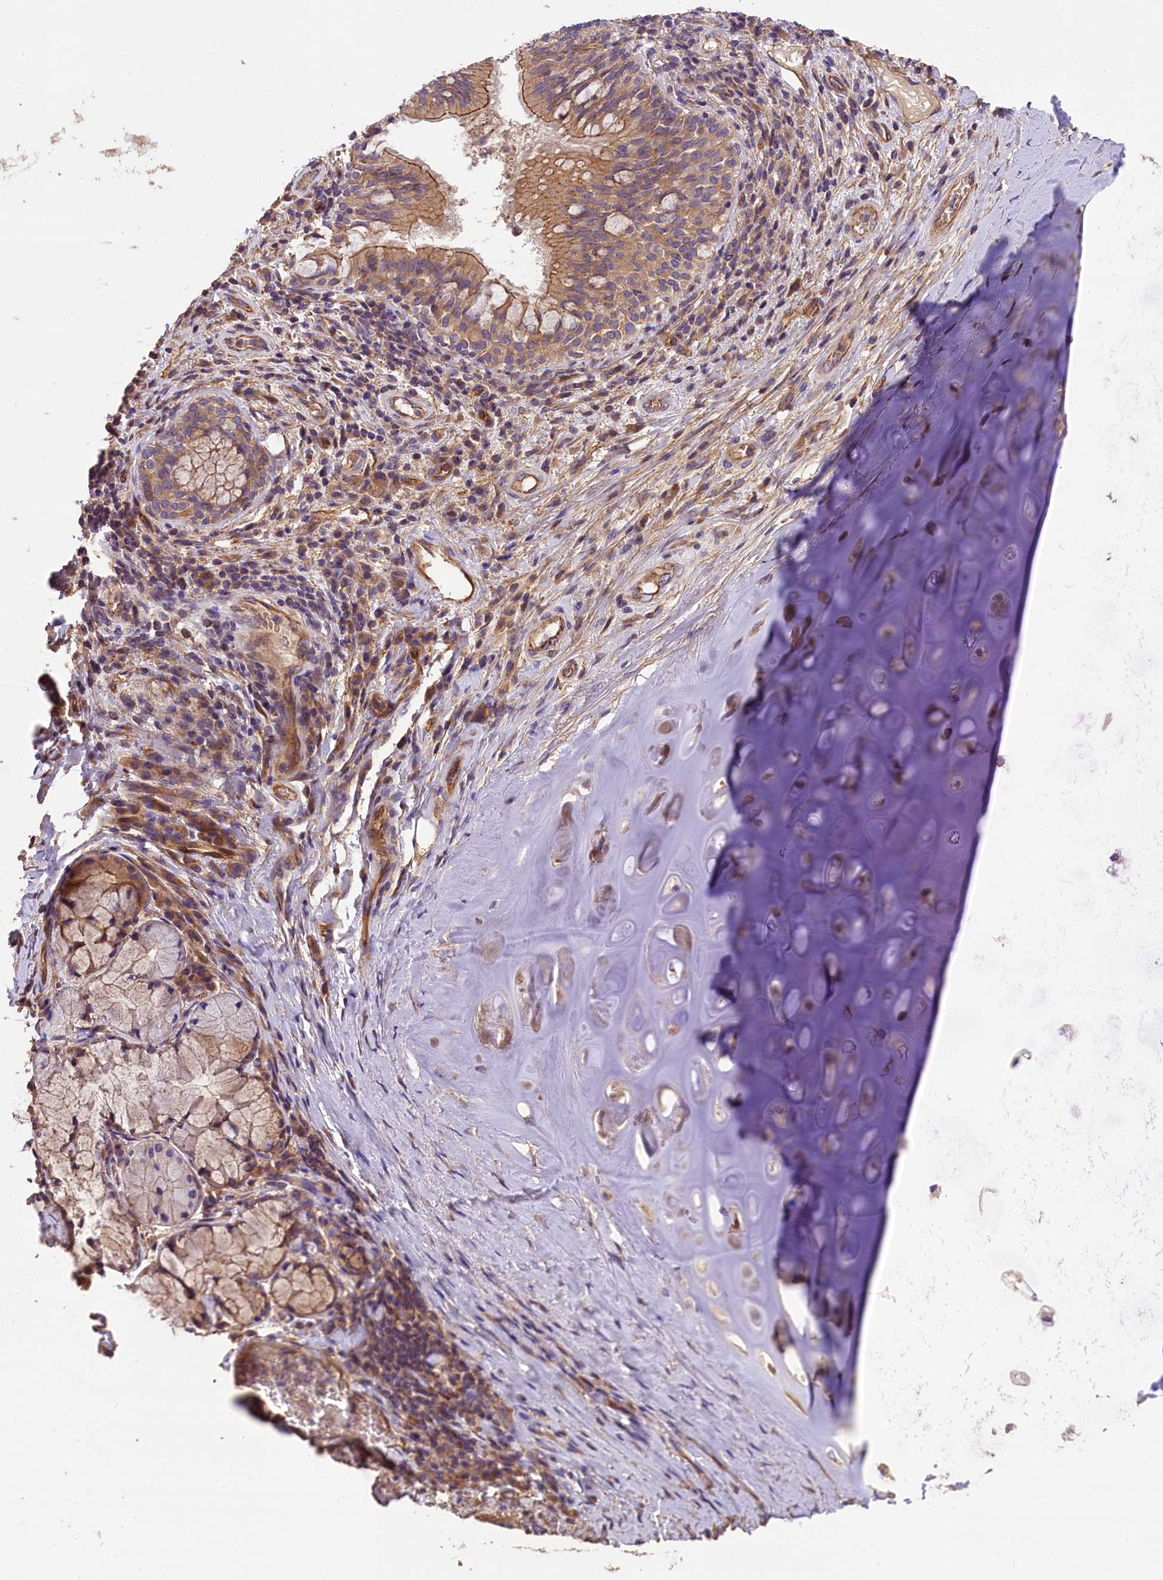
{"staining": {"intensity": "weak", "quantity": ">75%", "location": "cytoplasmic/membranous"}, "tissue": "adipose tissue", "cell_type": "Adipocytes", "image_type": "normal", "snomed": [{"axis": "morphology", "description": "Normal tissue, NOS"}, {"axis": "morphology", "description": "Squamous cell carcinoma, NOS"}, {"axis": "topography", "description": "Bronchus"}, {"axis": "topography", "description": "Lung"}], "caption": "An IHC photomicrograph of unremarkable tissue is shown. Protein staining in brown highlights weak cytoplasmic/membranous positivity in adipose tissue within adipocytes.", "gene": "ERMARD", "patient": {"sex": "male", "age": 64}}